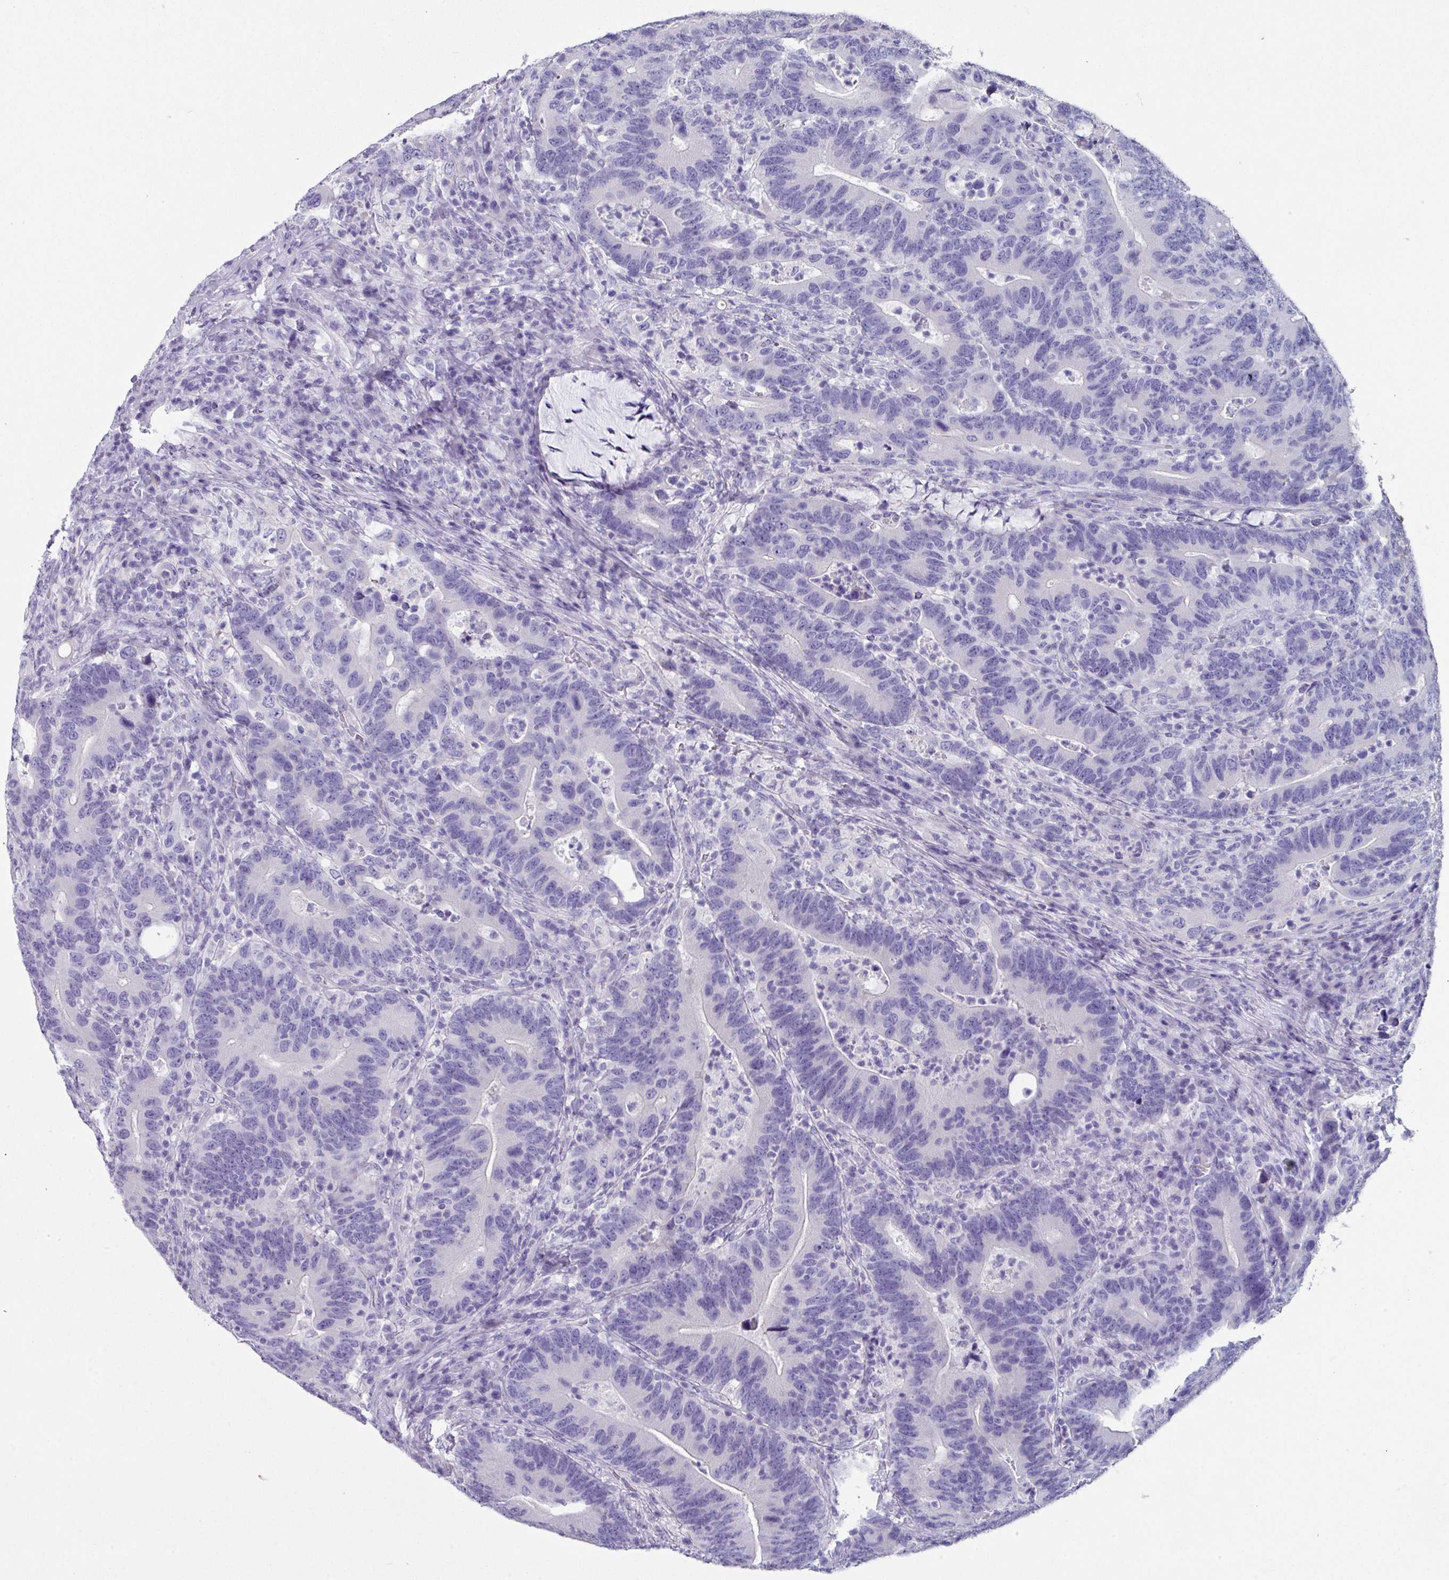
{"staining": {"intensity": "negative", "quantity": "none", "location": "none"}, "tissue": "colorectal cancer", "cell_type": "Tumor cells", "image_type": "cancer", "snomed": [{"axis": "morphology", "description": "Adenocarcinoma, NOS"}, {"axis": "topography", "description": "Colon"}], "caption": "An immunohistochemistry (IHC) micrograph of colorectal cancer is shown. There is no staining in tumor cells of colorectal cancer. (Brightfield microscopy of DAB immunohistochemistry (IHC) at high magnification).", "gene": "PEX10", "patient": {"sex": "female", "age": 66}}